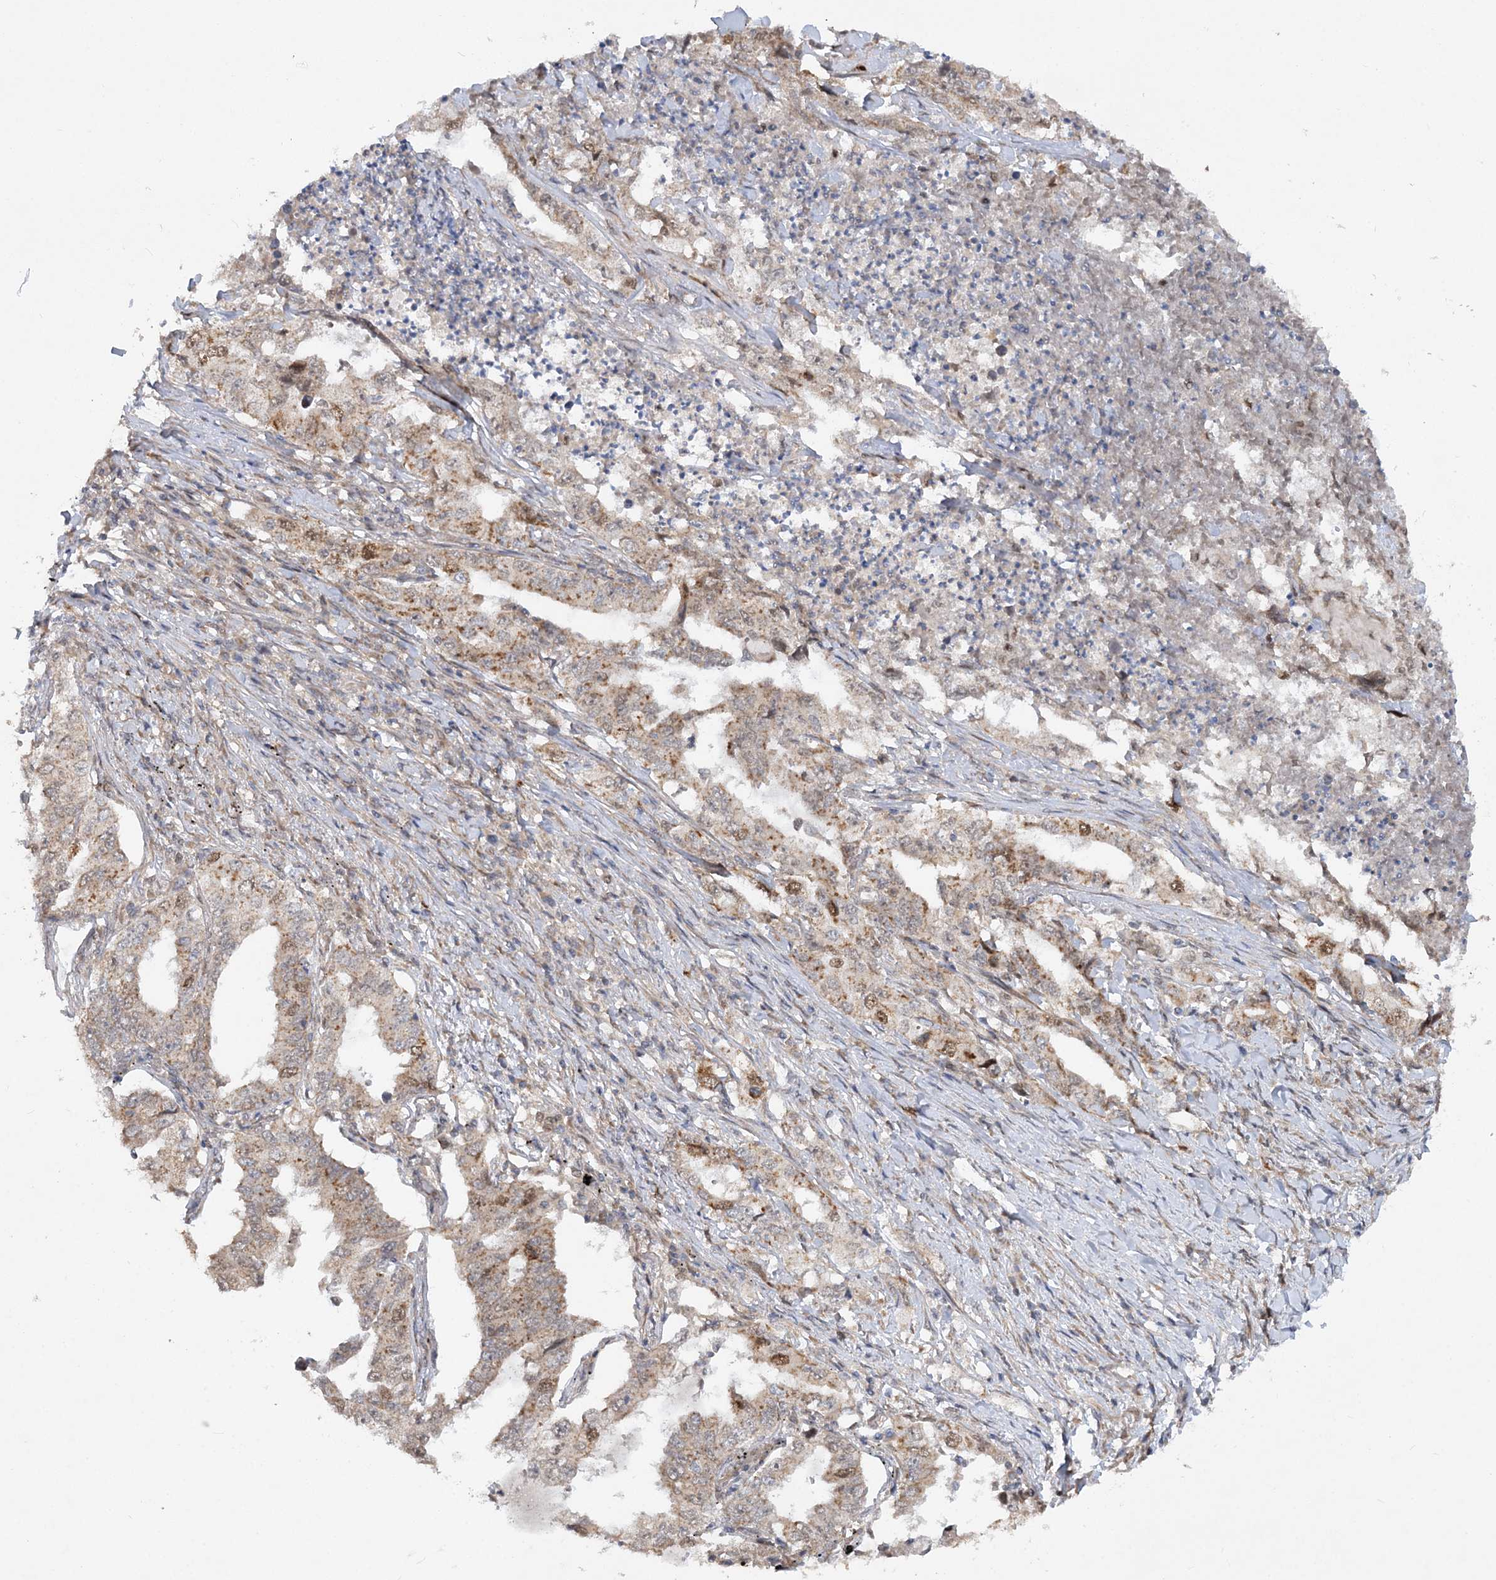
{"staining": {"intensity": "moderate", "quantity": "25%-75%", "location": "cytoplasmic/membranous,nuclear"}, "tissue": "lung cancer", "cell_type": "Tumor cells", "image_type": "cancer", "snomed": [{"axis": "morphology", "description": "Adenocarcinoma, NOS"}, {"axis": "topography", "description": "Lung"}], "caption": "Immunohistochemistry (IHC) micrograph of human lung cancer stained for a protein (brown), which reveals medium levels of moderate cytoplasmic/membranous and nuclear expression in about 25%-75% of tumor cells.", "gene": "MXI1", "patient": {"sex": "female", "age": 51}}